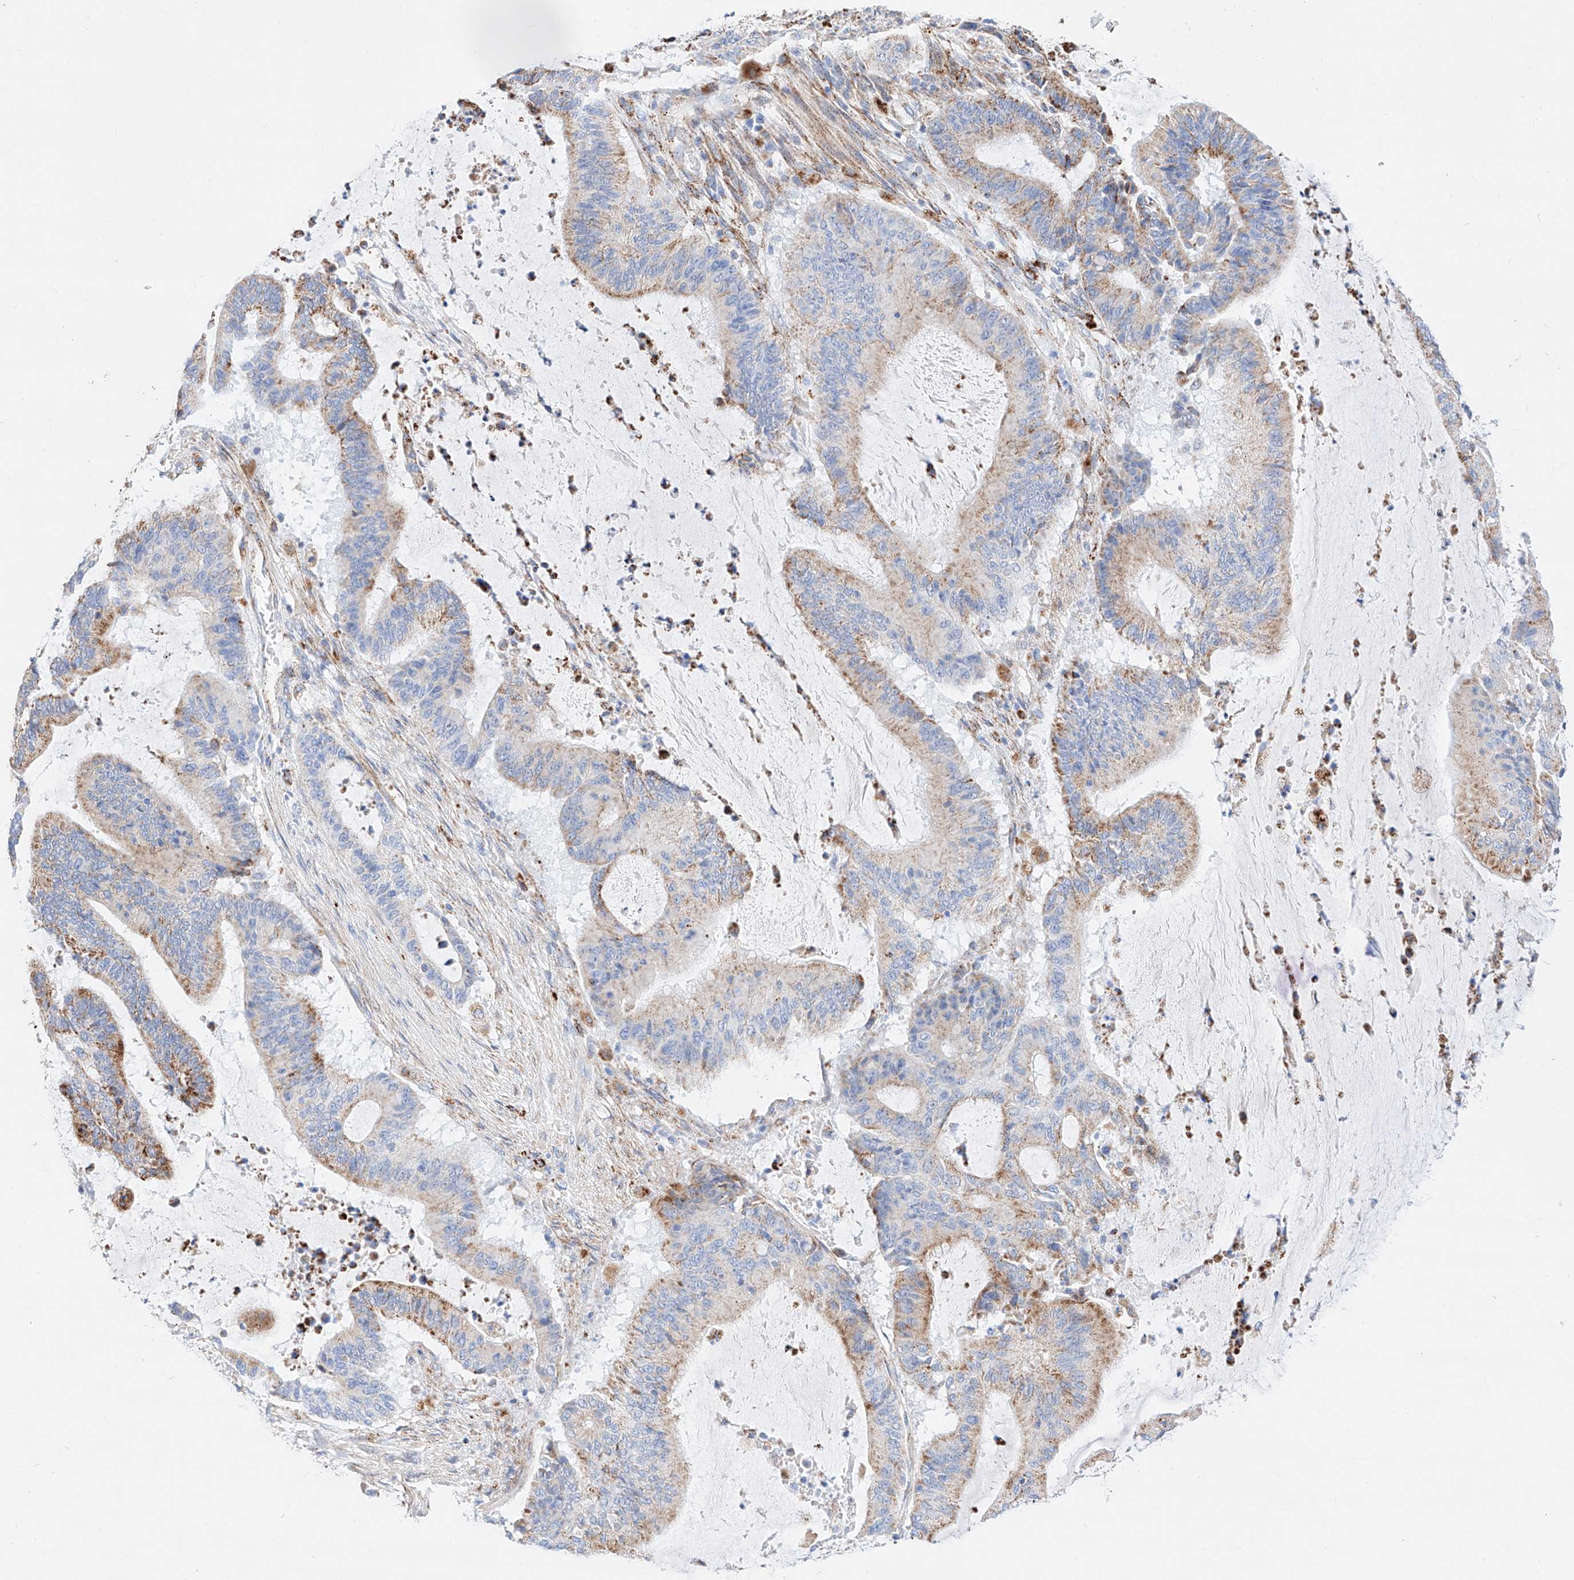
{"staining": {"intensity": "moderate", "quantity": "25%-75%", "location": "cytoplasmic/membranous"}, "tissue": "liver cancer", "cell_type": "Tumor cells", "image_type": "cancer", "snomed": [{"axis": "morphology", "description": "Normal tissue, NOS"}, {"axis": "morphology", "description": "Cholangiocarcinoma"}, {"axis": "topography", "description": "Liver"}, {"axis": "topography", "description": "Peripheral nerve tissue"}], "caption": "Tumor cells exhibit medium levels of moderate cytoplasmic/membranous expression in approximately 25%-75% of cells in human liver cancer (cholangiocarcinoma).", "gene": "C6orf62", "patient": {"sex": "female", "age": 73}}